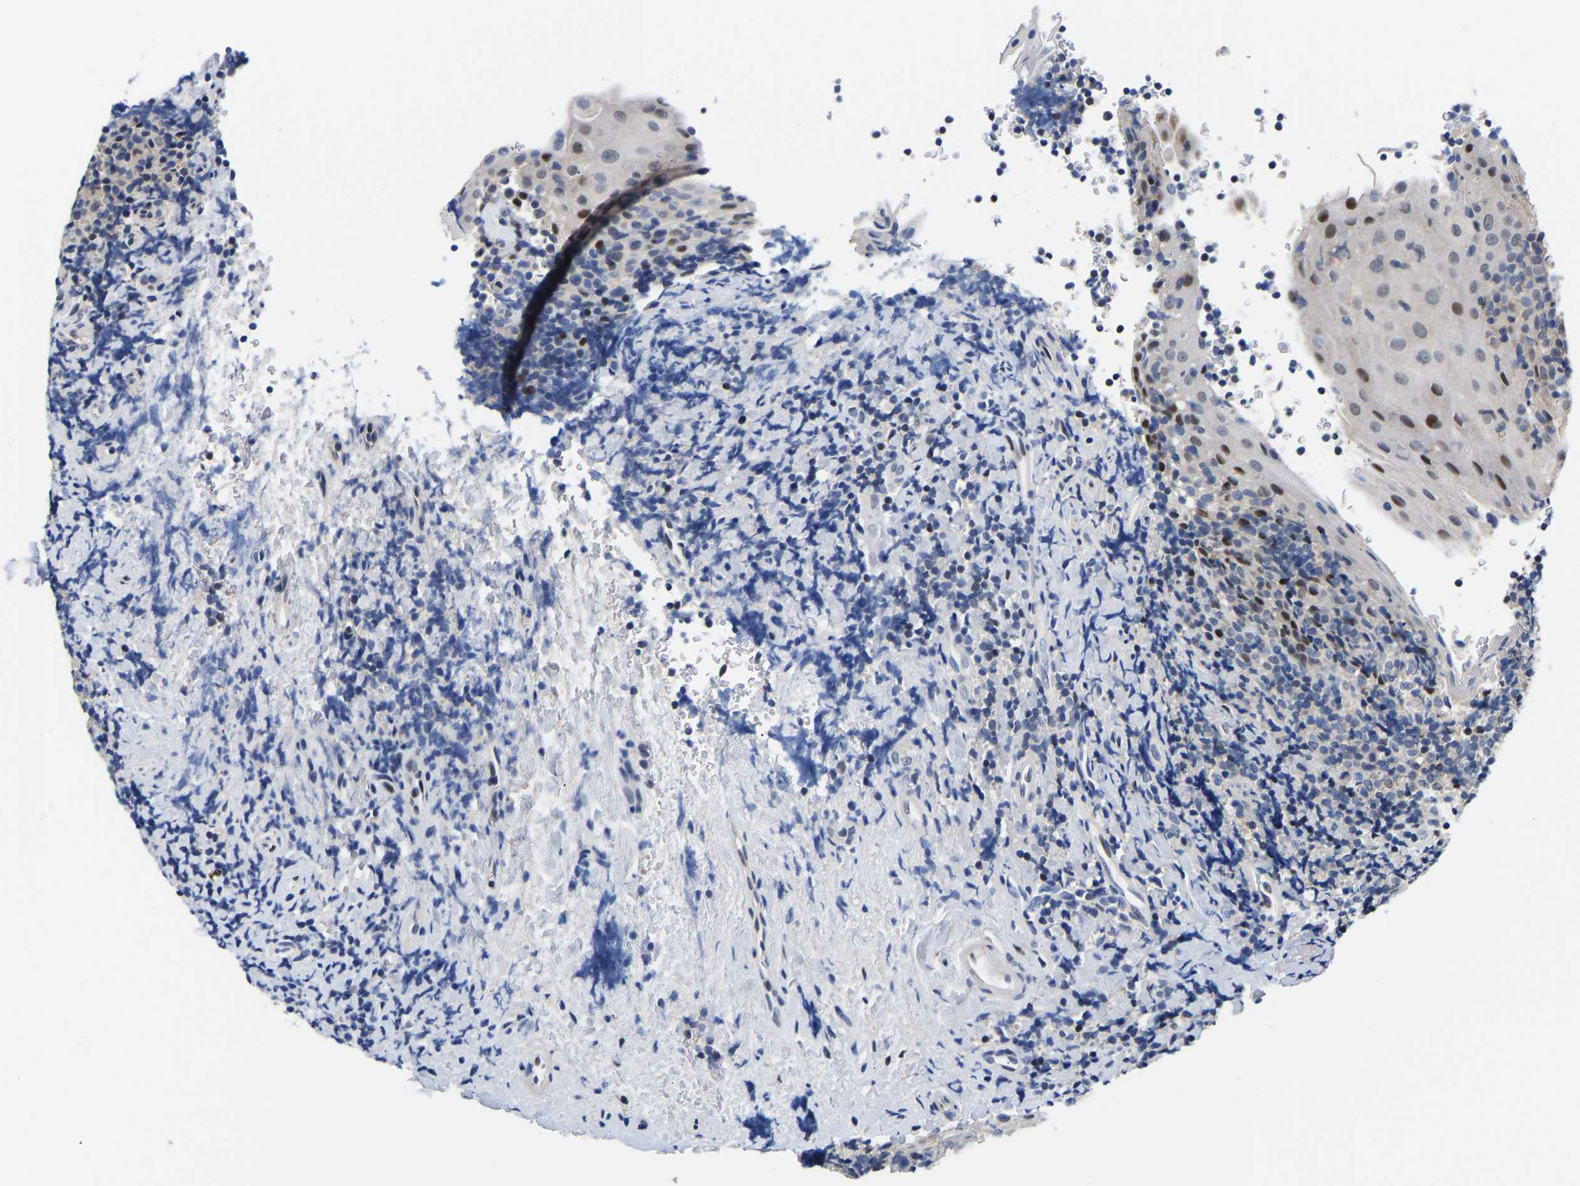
{"staining": {"intensity": "weak", "quantity": "<25%", "location": "cytoplasmic/membranous,nuclear"}, "tissue": "tonsil", "cell_type": "Germinal center cells", "image_type": "normal", "snomed": [{"axis": "morphology", "description": "Normal tissue, NOS"}, {"axis": "topography", "description": "Tonsil"}], "caption": "The photomicrograph exhibits no significant expression in germinal center cells of tonsil. Brightfield microscopy of immunohistochemistry (IHC) stained with DAB (3,3'-diaminobenzidine) (brown) and hematoxylin (blue), captured at high magnification.", "gene": "PTRHD1", "patient": {"sex": "male", "age": 37}}